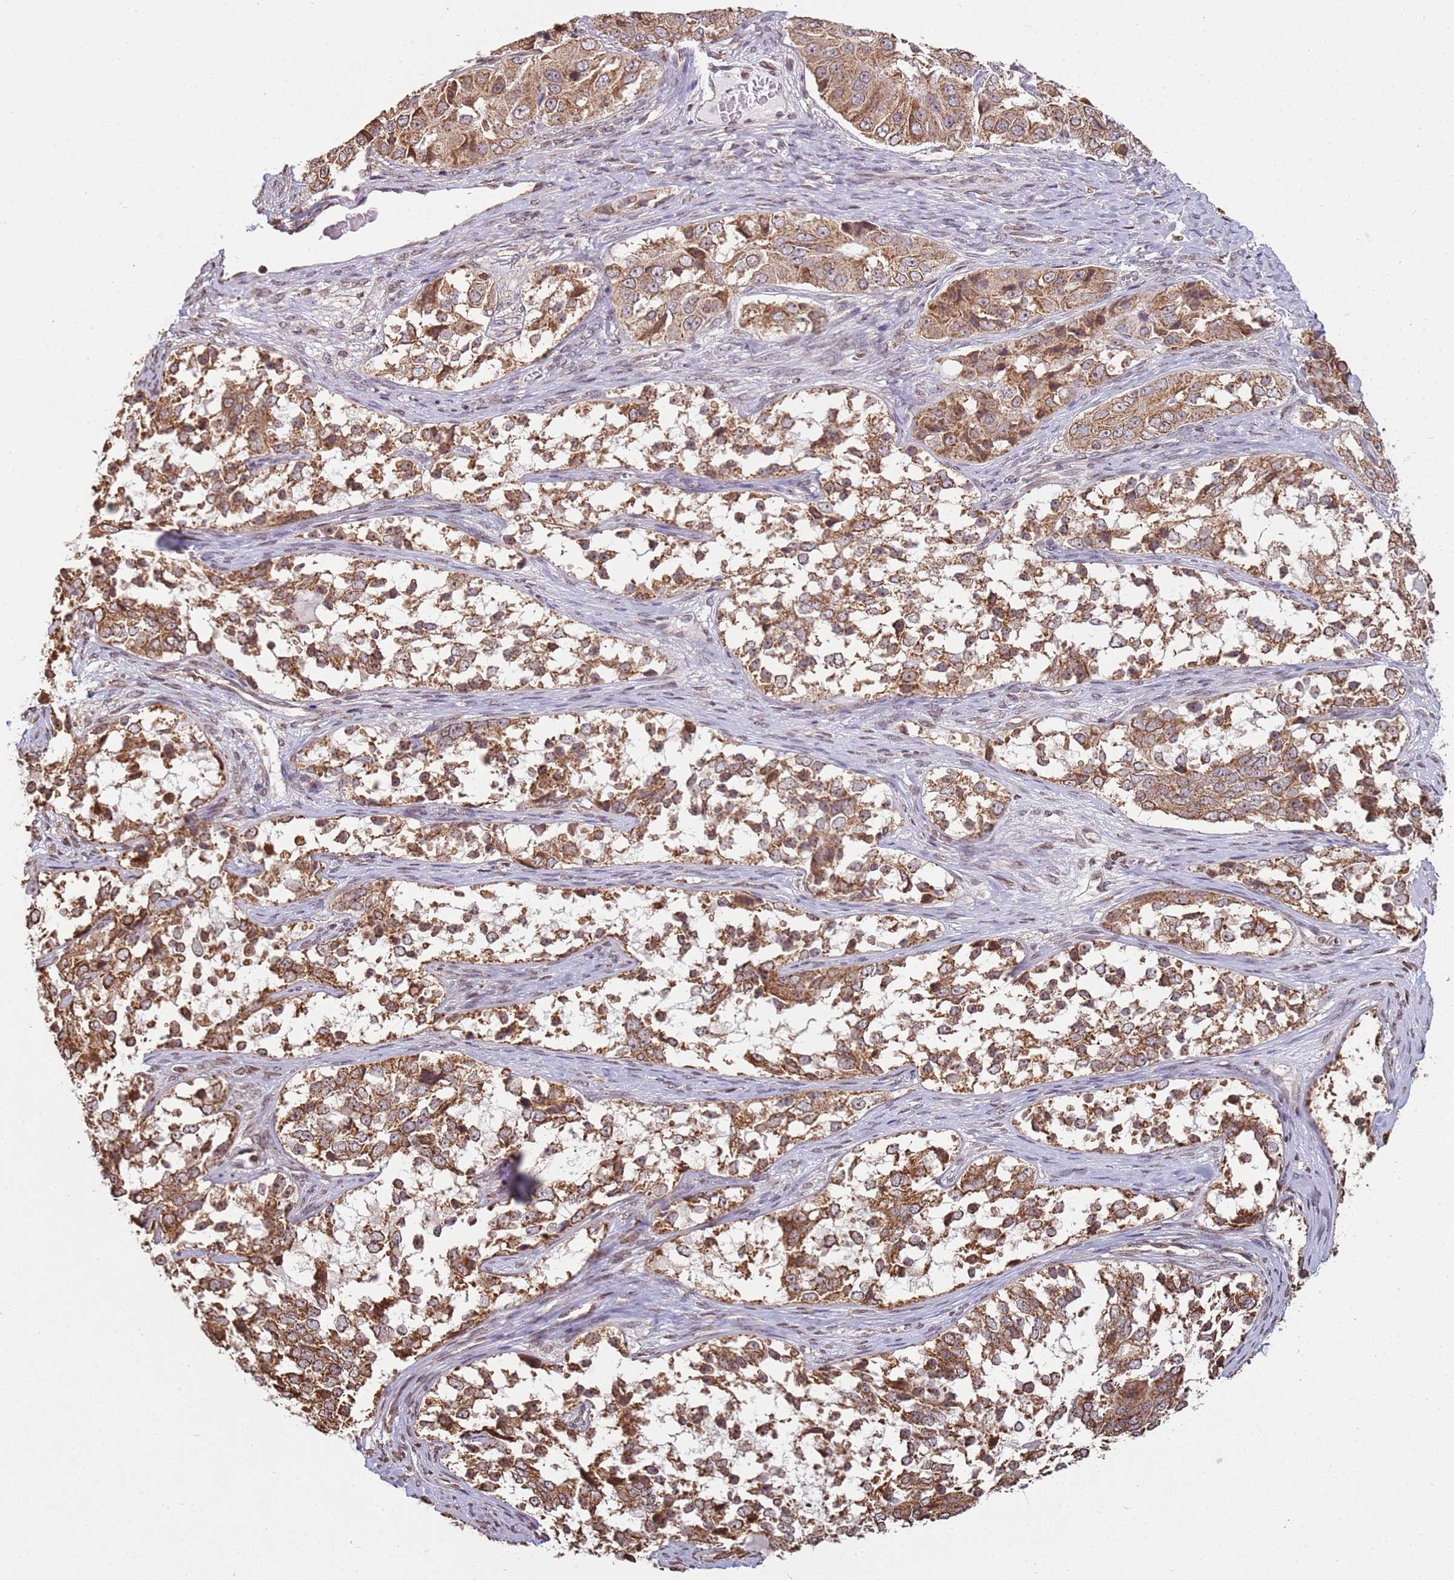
{"staining": {"intensity": "moderate", "quantity": ">75%", "location": "cytoplasmic/membranous"}, "tissue": "ovarian cancer", "cell_type": "Tumor cells", "image_type": "cancer", "snomed": [{"axis": "morphology", "description": "Carcinoma, endometroid"}, {"axis": "topography", "description": "Ovary"}], "caption": "Endometroid carcinoma (ovarian) was stained to show a protein in brown. There is medium levels of moderate cytoplasmic/membranous staining in about >75% of tumor cells. (DAB IHC with brightfield microscopy, high magnification).", "gene": "SCAF1", "patient": {"sex": "female", "age": 51}}